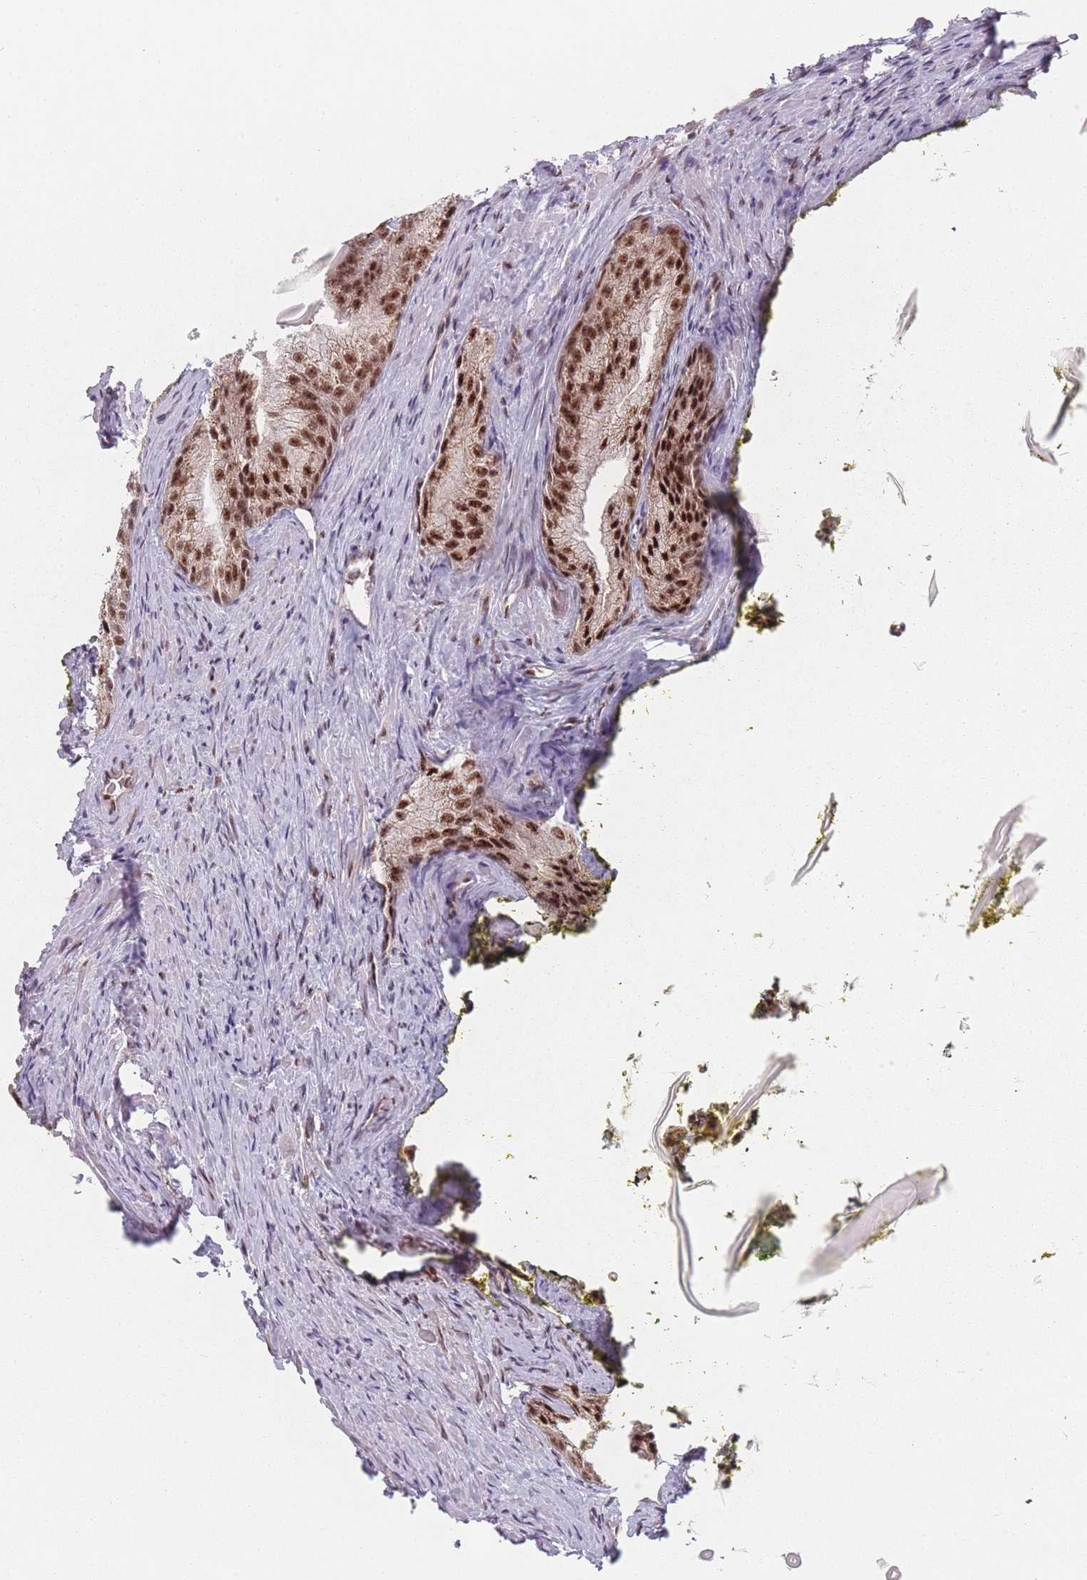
{"staining": {"intensity": "moderate", "quantity": ">75%", "location": "cytoplasmic/membranous,nuclear"}, "tissue": "prostate cancer", "cell_type": "Tumor cells", "image_type": "cancer", "snomed": [{"axis": "morphology", "description": "Adenocarcinoma, Low grade"}, {"axis": "topography", "description": "Prostate"}], "caption": "Protein expression by immunohistochemistry (IHC) reveals moderate cytoplasmic/membranous and nuclear staining in approximately >75% of tumor cells in prostate cancer.", "gene": "ZC3H14", "patient": {"sex": "male", "age": 68}}